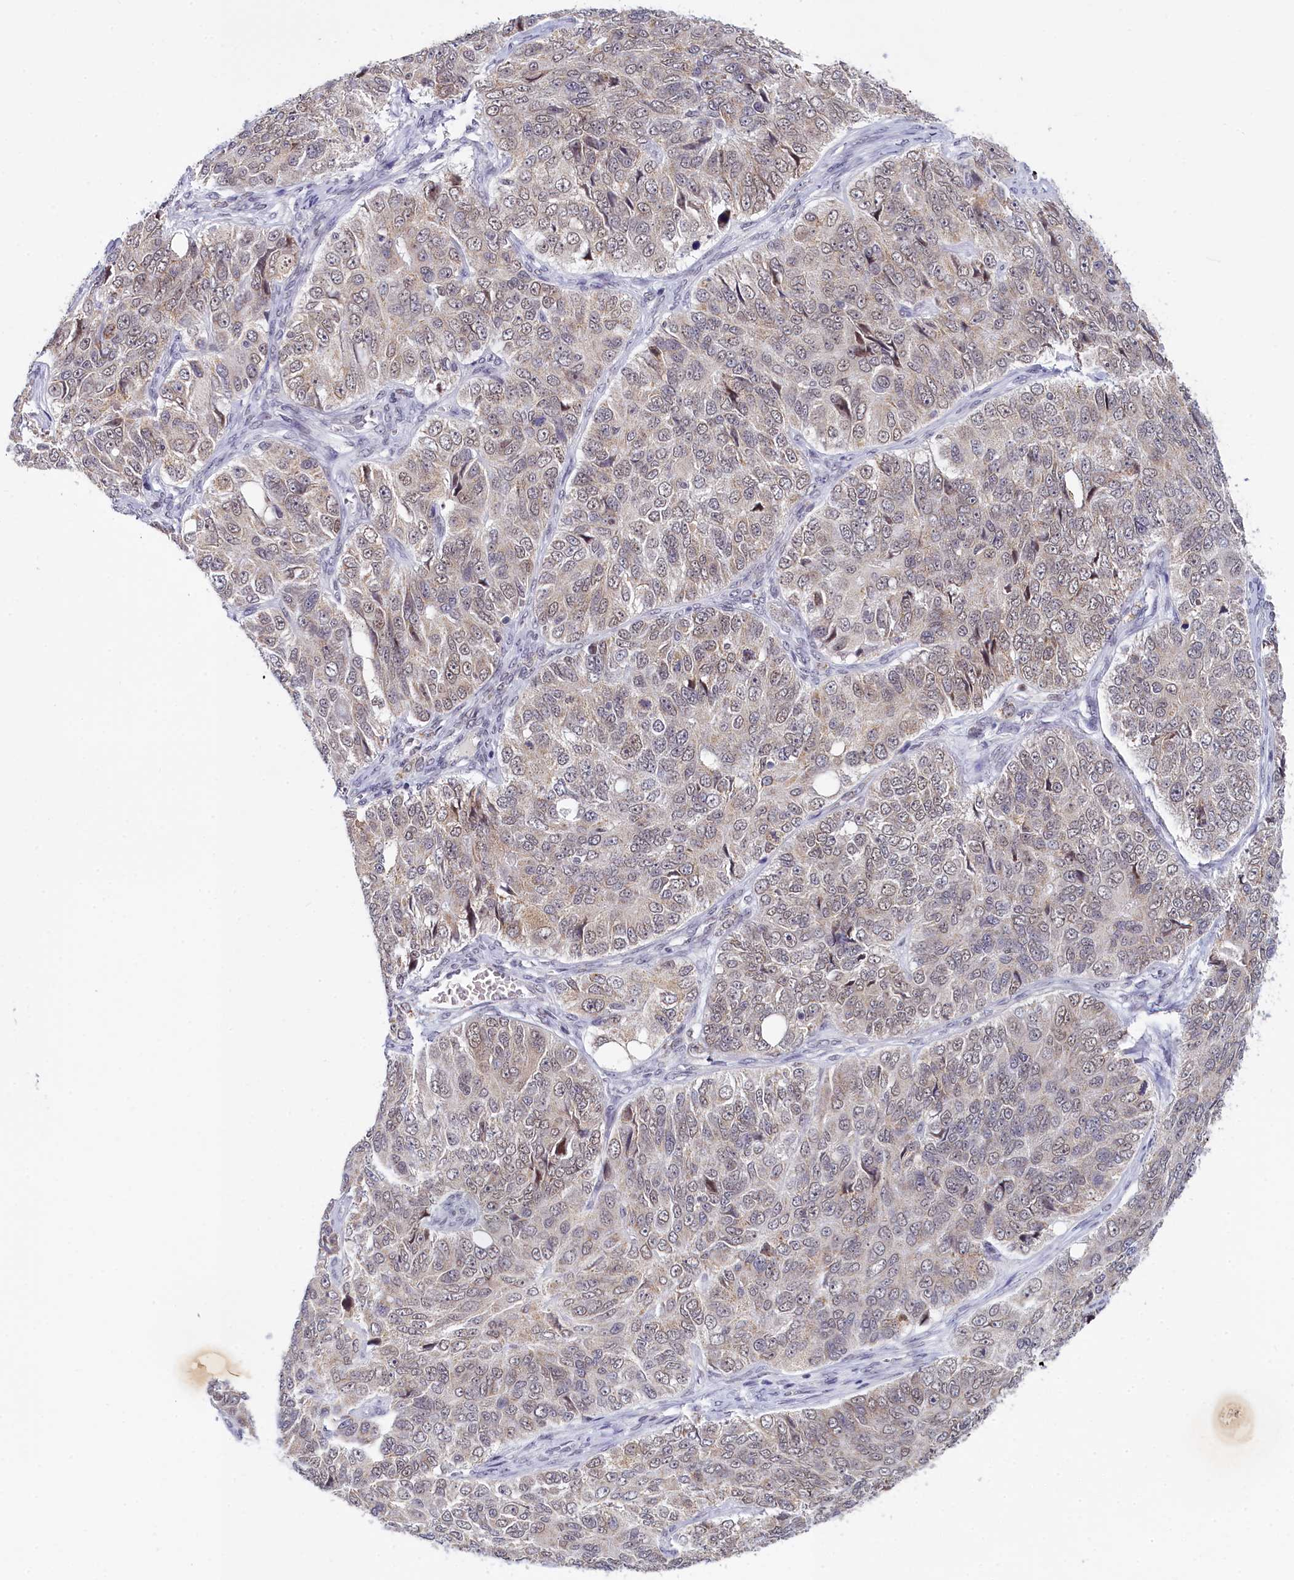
{"staining": {"intensity": "weak", "quantity": "<25%", "location": "nuclear"}, "tissue": "ovarian cancer", "cell_type": "Tumor cells", "image_type": "cancer", "snomed": [{"axis": "morphology", "description": "Carcinoma, endometroid"}, {"axis": "topography", "description": "Ovary"}], "caption": "This is an immunohistochemistry (IHC) photomicrograph of human ovarian endometroid carcinoma. There is no positivity in tumor cells.", "gene": "PPHLN1", "patient": {"sex": "female", "age": 51}}